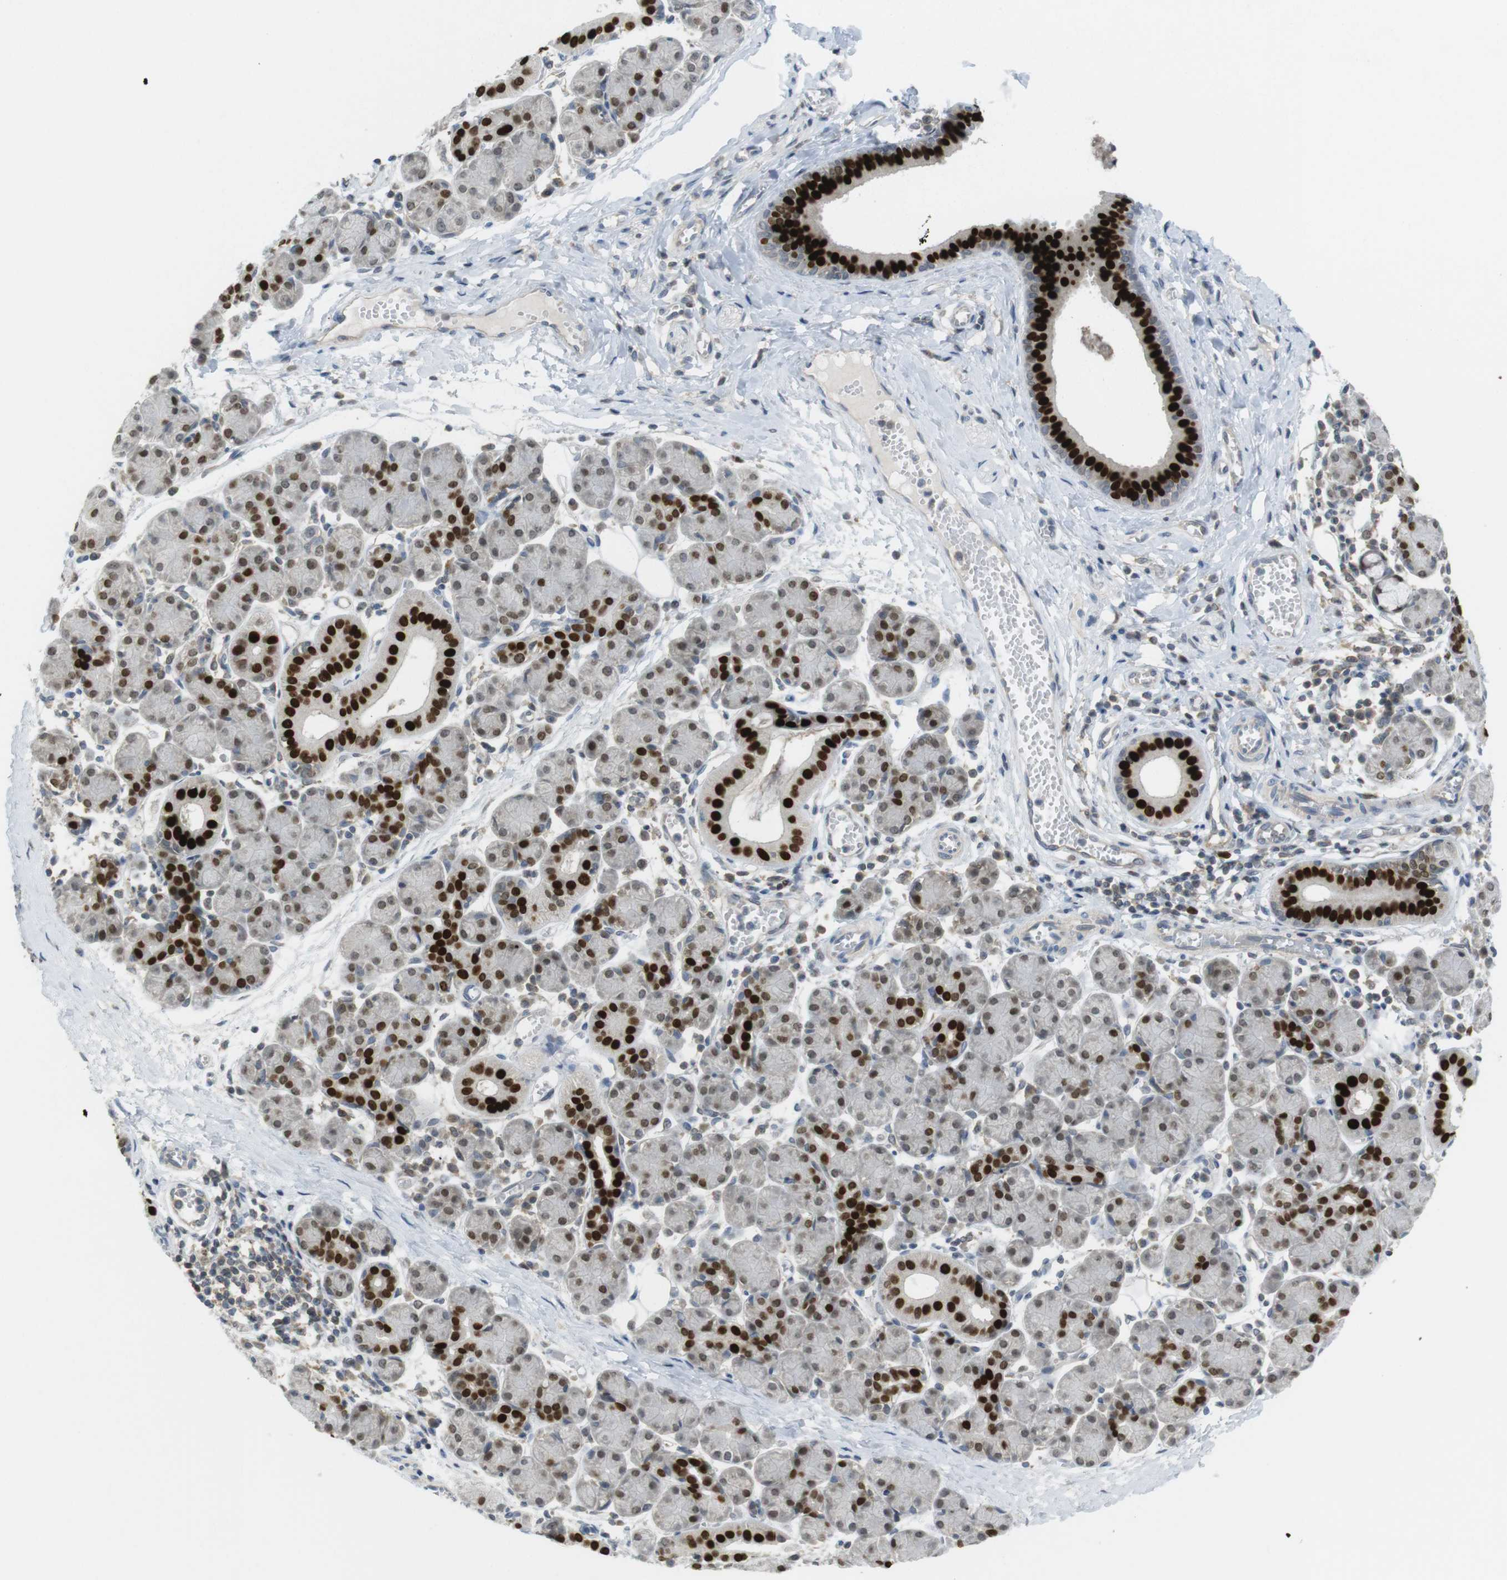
{"staining": {"intensity": "strong", "quantity": "25%-75%", "location": "nuclear"}, "tissue": "salivary gland", "cell_type": "Glandular cells", "image_type": "normal", "snomed": [{"axis": "morphology", "description": "Normal tissue, NOS"}, {"axis": "morphology", "description": "Inflammation, NOS"}, {"axis": "topography", "description": "Lymph node"}, {"axis": "topography", "description": "Salivary gland"}], "caption": "Glandular cells demonstrate high levels of strong nuclear staining in approximately 25%-75% of cells in benign human salivary gland.", "gene": "RCC1", "patient": {"sex": "male", "age": 3}}